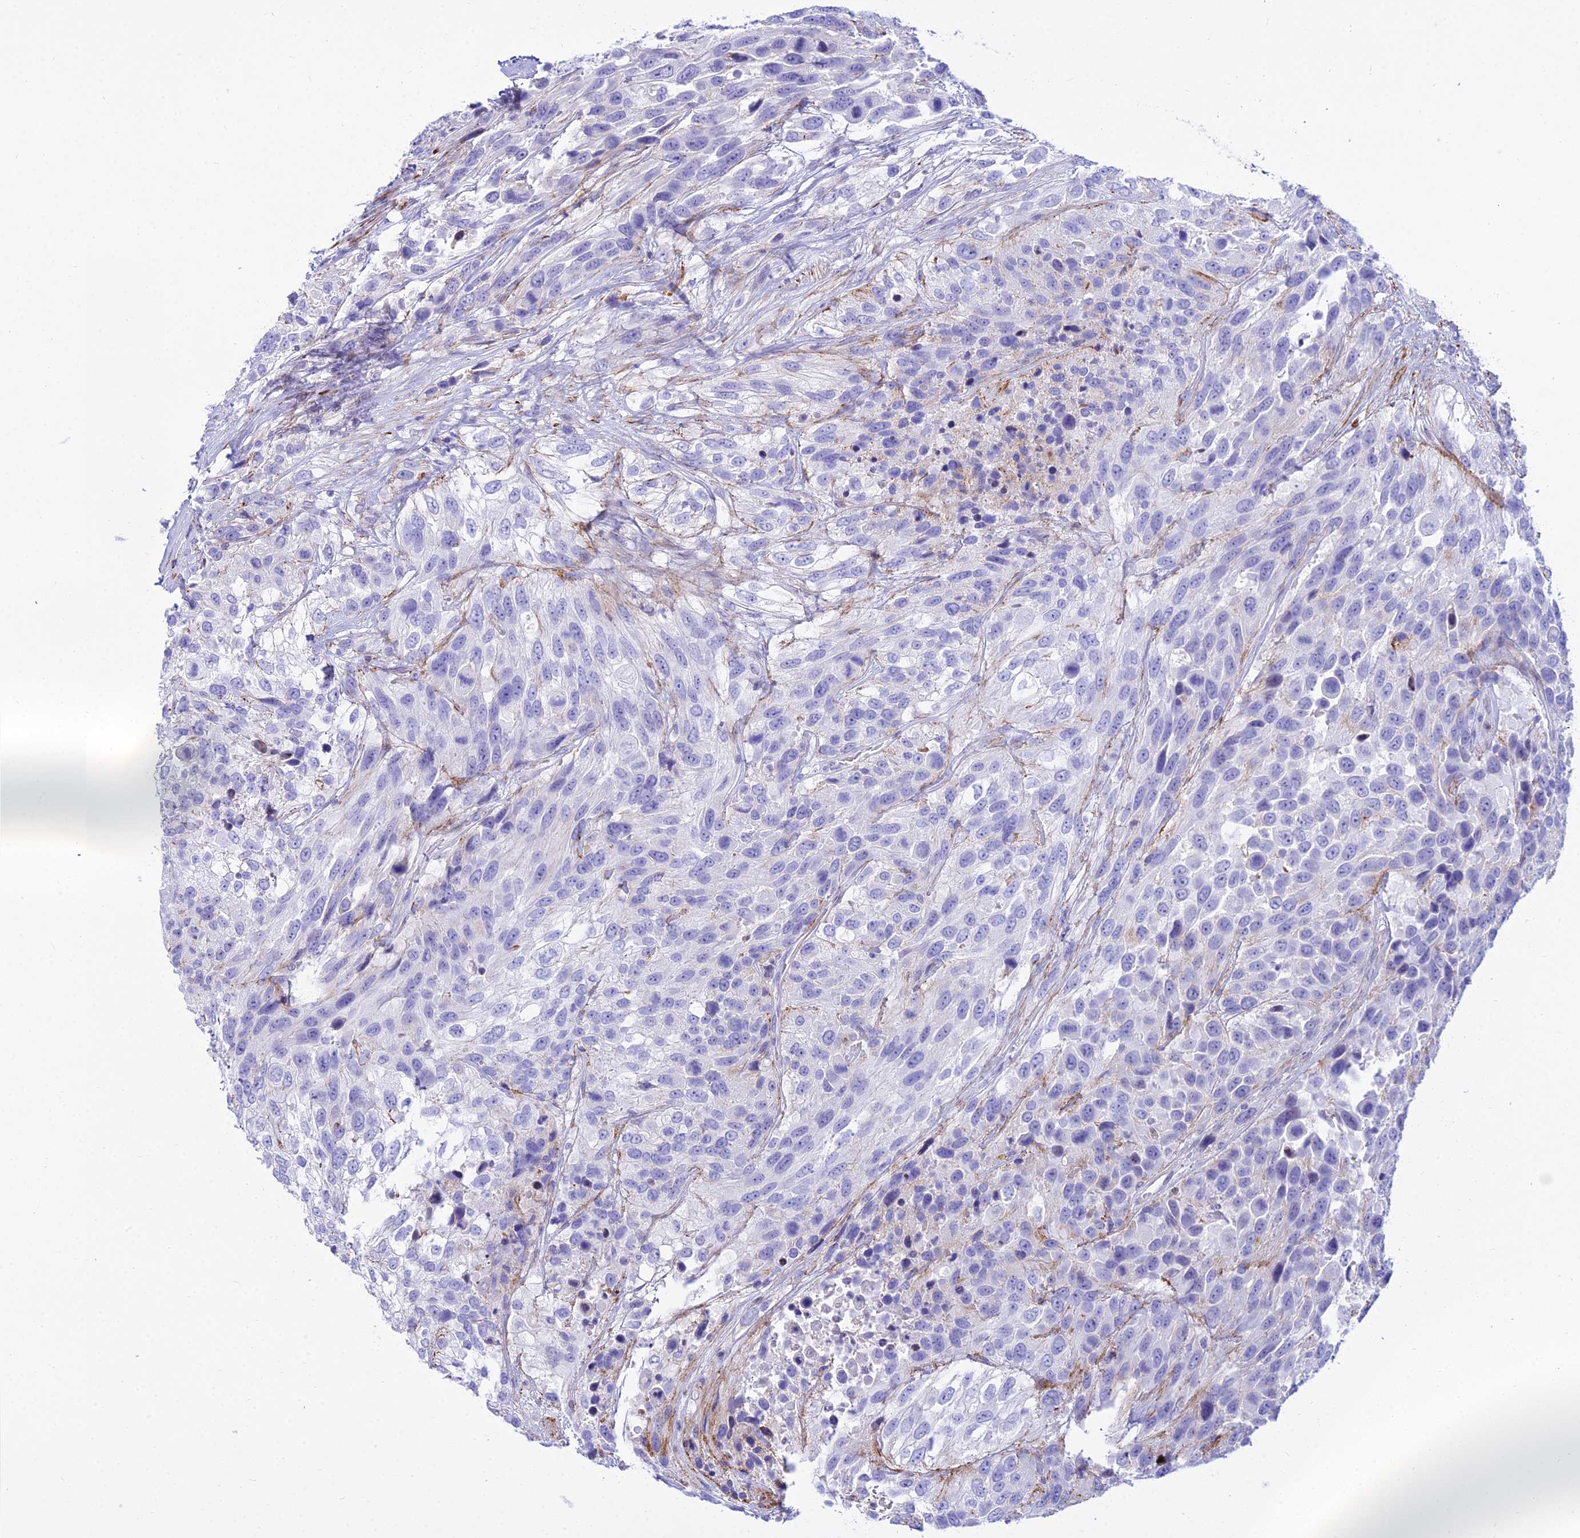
{"staining": {"intensity": "negative", "quantity": "none", "location": "none"}, "tissue": "urothelial cancer", "cell_type": "Tumor cells", "image_type": "cancer", "snomed": [{"axis": "morphology", "description": "Urothelial carcinoma, High grade"}, {"axis": "topography", "description": "Urinary bladder"}], "caption": "A high-resolution photomicrograph shows immunohistochemistry (IHC) staining of urothelial cancer, which exhibits no significant expression in tumor cells.", "gene": "DLX1", "patient": {"sex": "female", "age": 70}}